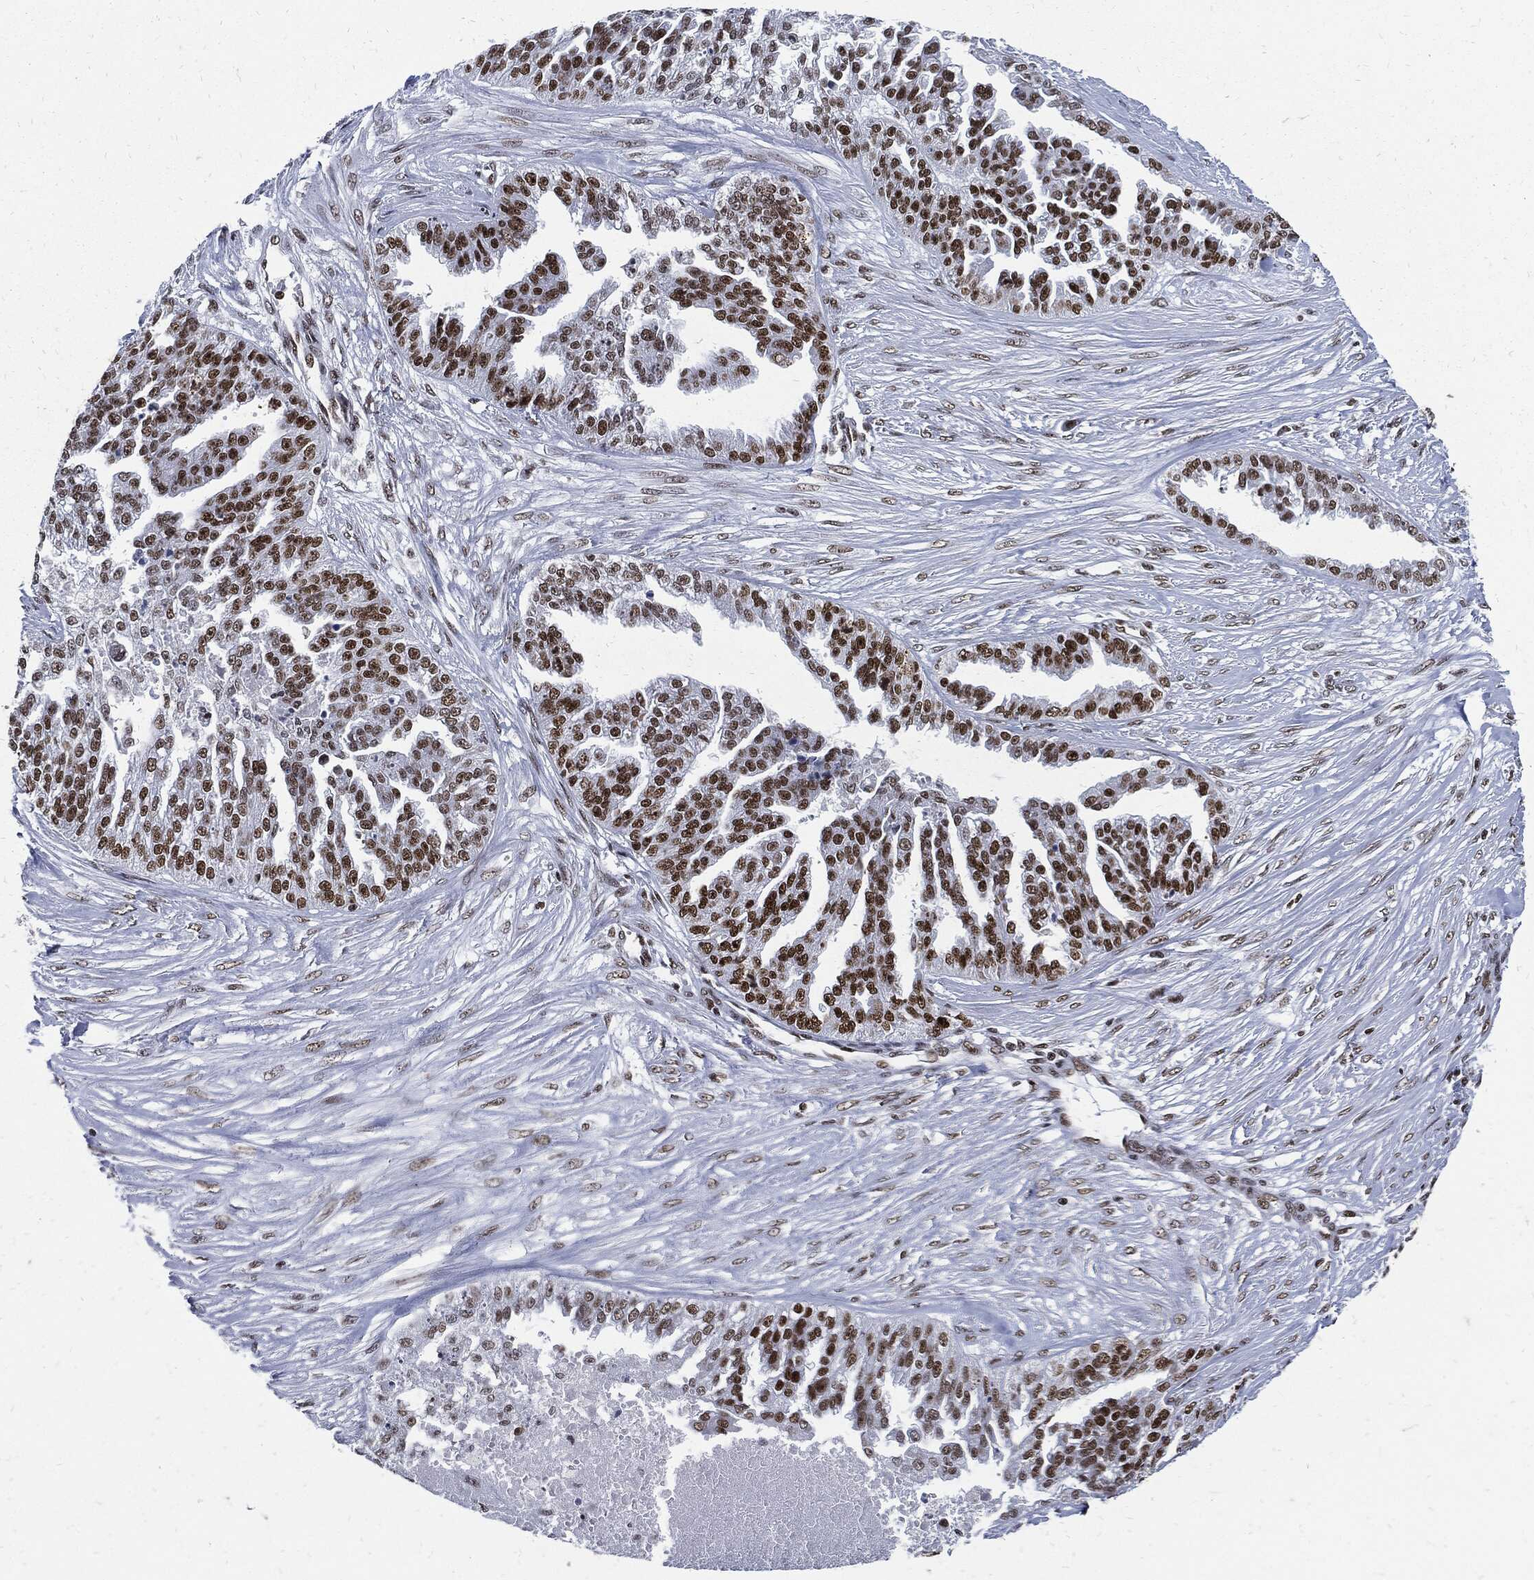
{"staining": {"intensity": "strong", "quantity": "25%-75%", "location": "nuclear"}, "tissue": "ovarian cancer", "cell_type": "Tumor cells", "image_type": "cancer", "snomed": [{"axis": "morphology", "description": "Cystadenocarcinoma, serous, NOS"}, {"axis": "topography", "description": "Ovary"}], "caption": "Serous cystadenocarcinoma (ovarian) was stained to show a protein in brown. There is high levels of strong nuclear positivity in approximately 25%-75% of tumor cells.", "gene": "TERF2", "patient": {"sex": "female", "age": 58}}